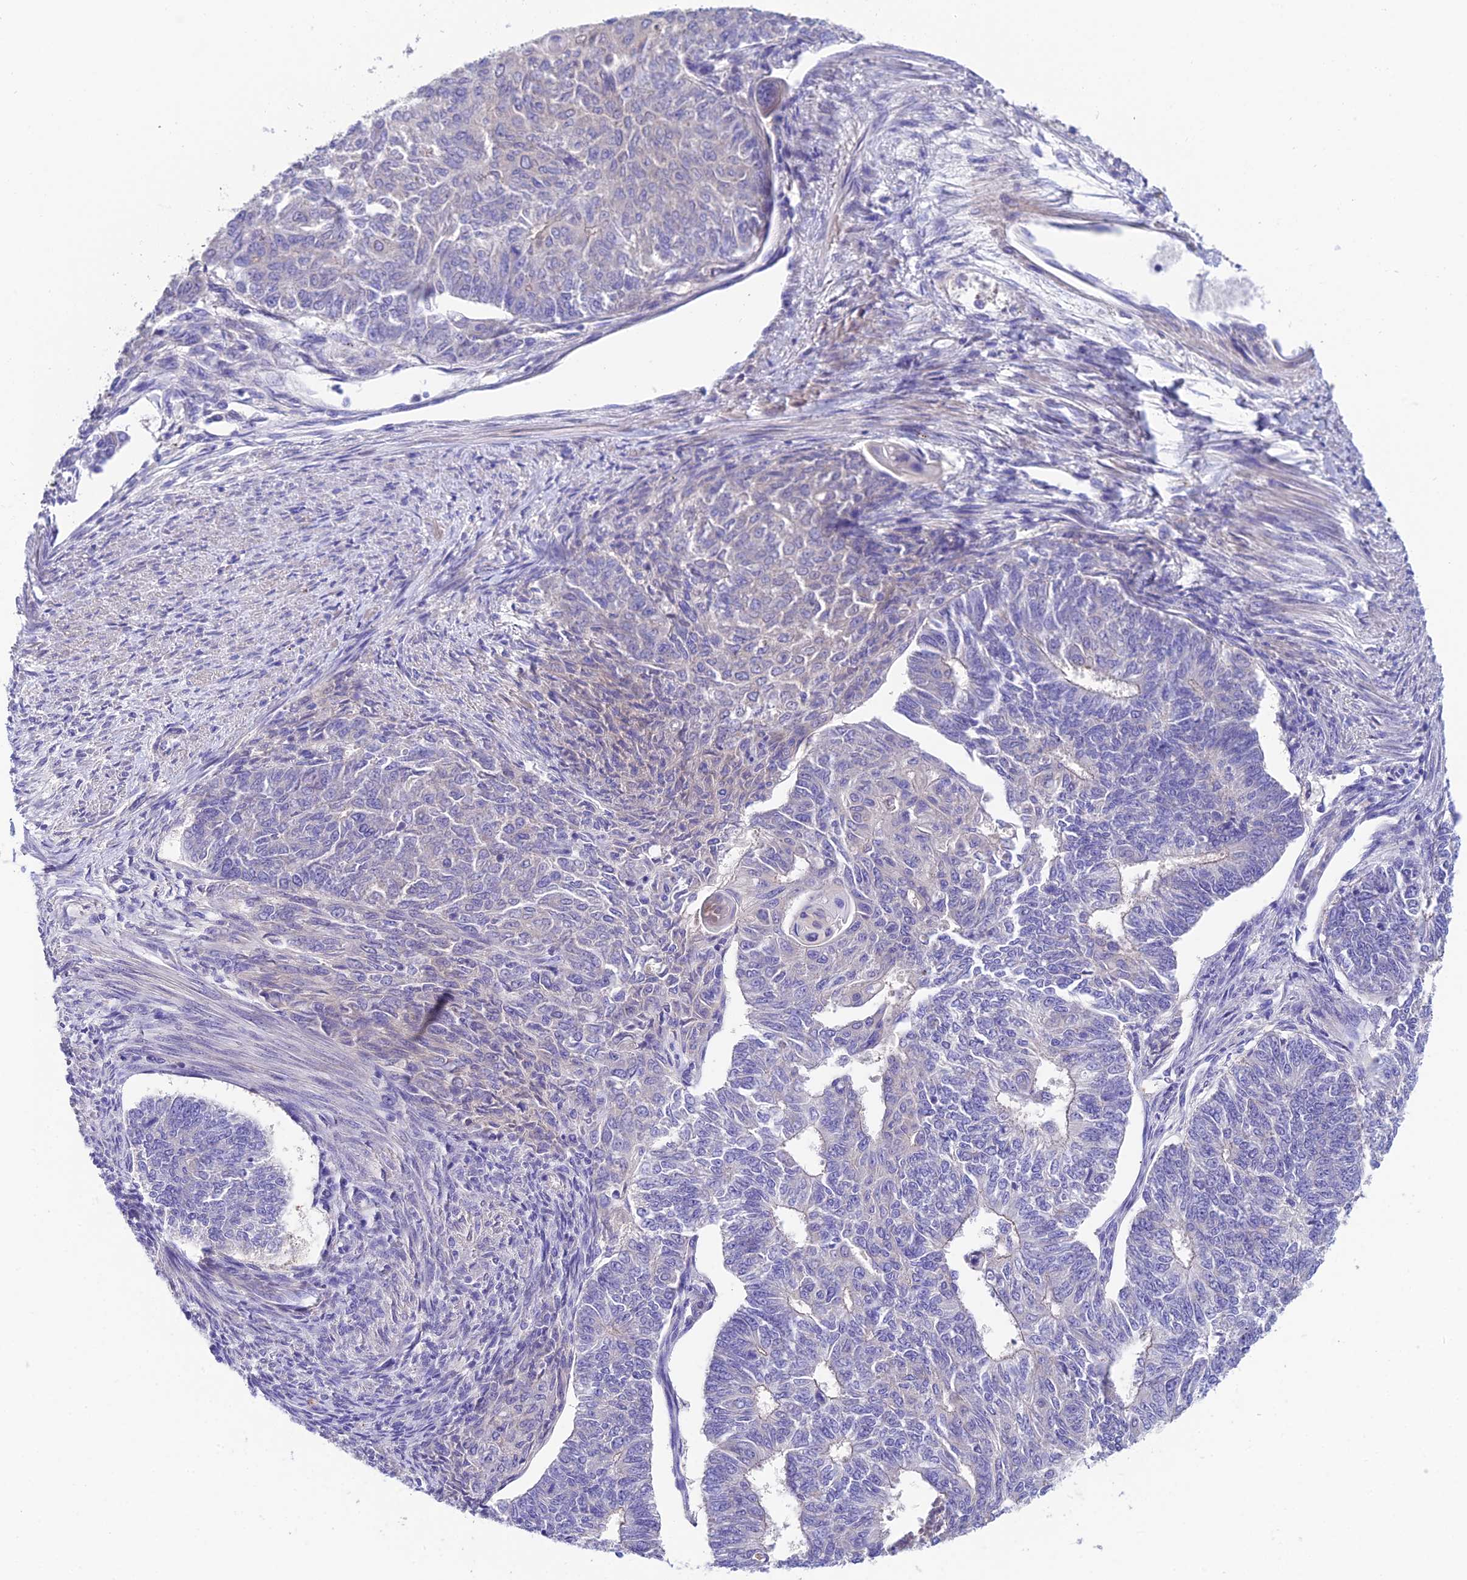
{"staining": {"intensity": "negative", "quantity": "none", "location": "none"}, "tissue": "endometrial cancer", "cell_type": "Tumor cells", "image_type": "cancer", "snomed": [{"axis": "morphology", "description": "Adenocarcinoma, NOS"}, {"axis": "topography", "description": "Endometrium"}], "caption": "Endometrial adenocarcinoma stained for a protein using IHC exhibits no staining tumor cells.", "gene": "DUSP29", "patient": {"sex": "female", "age": 32}}